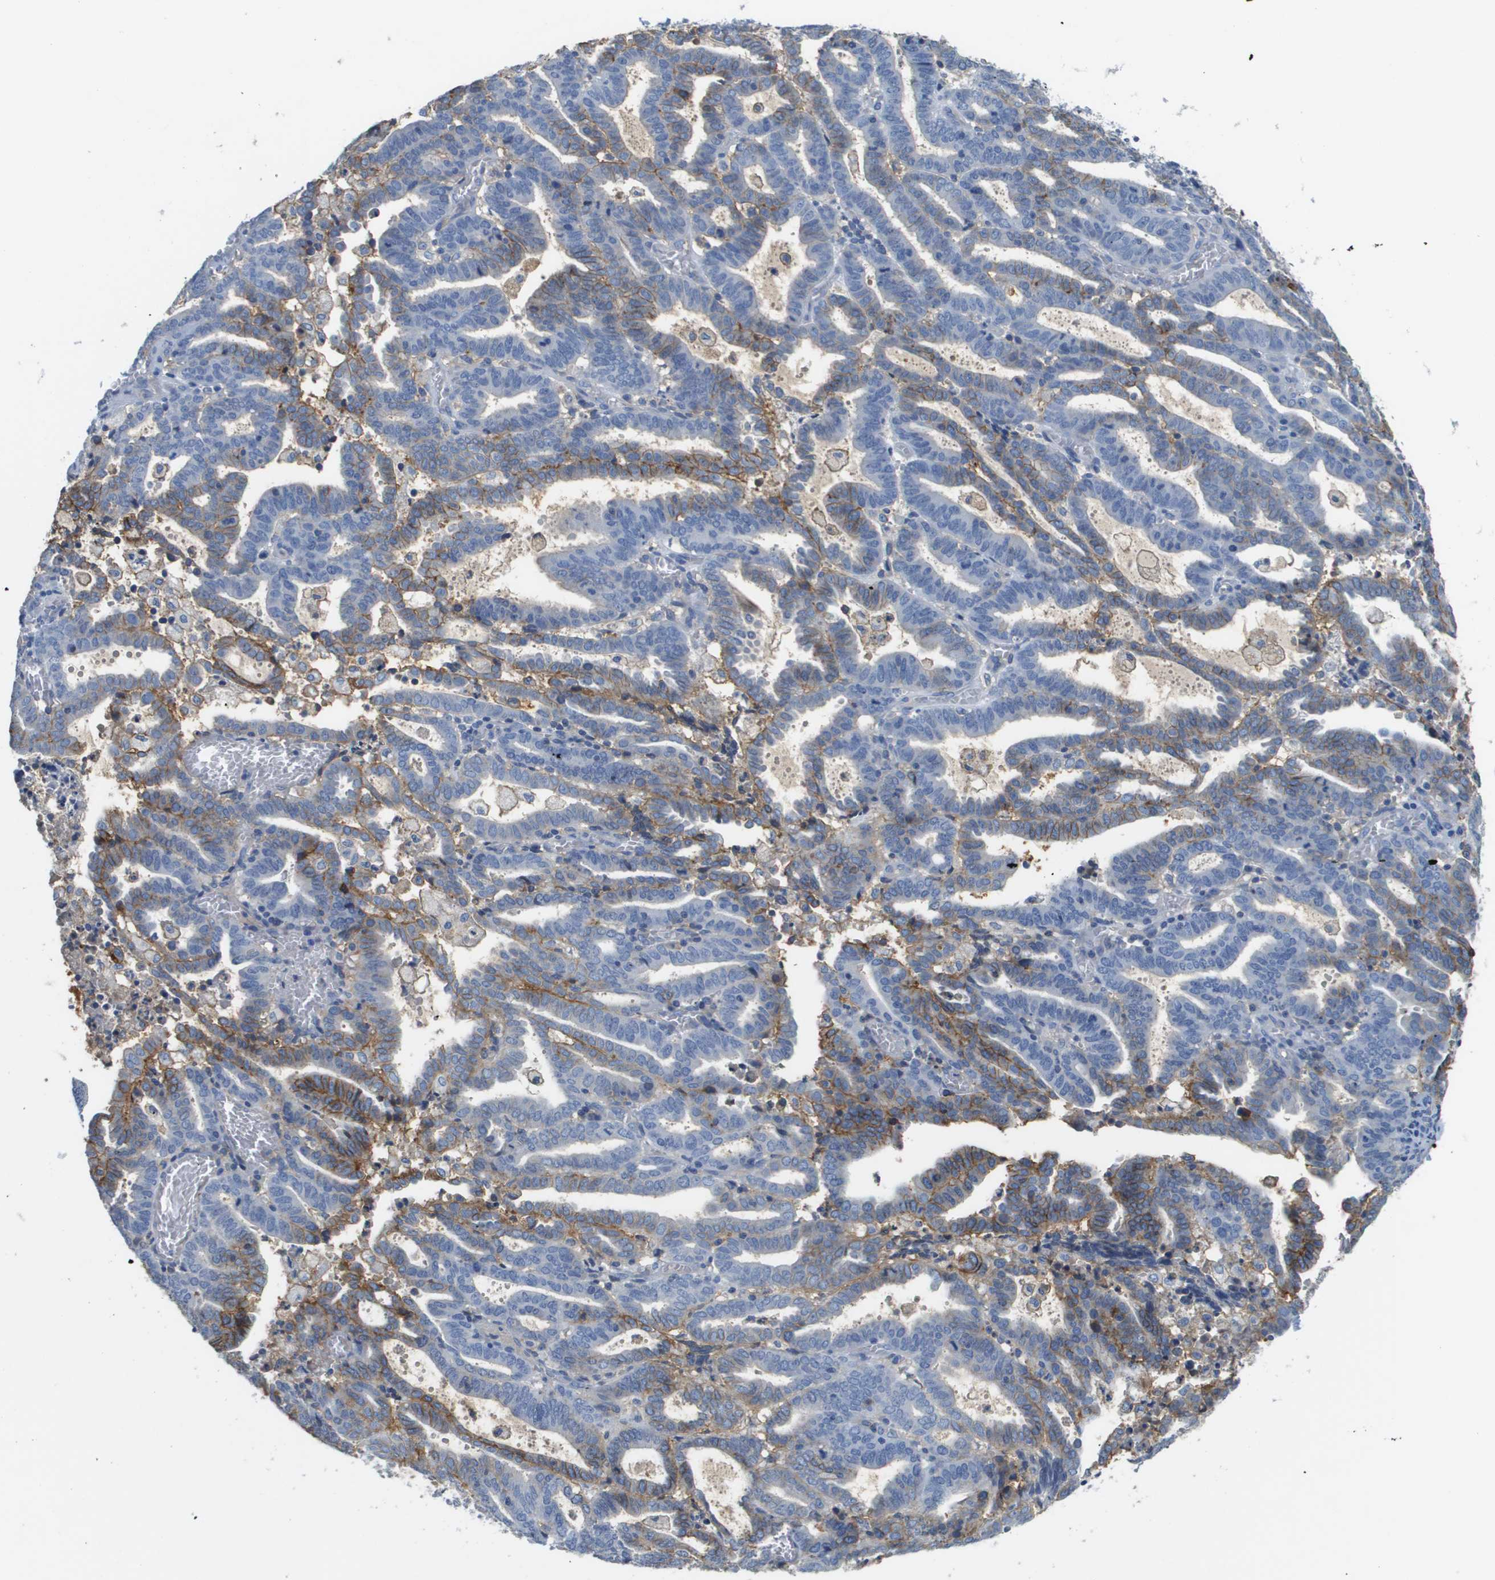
{"staining": {"intensity": "moderate", "quantity": "25%-75%", "location": "cytoplasmic/membranous"}, "tissue": "endometrial cancer", "cell_type": "Tumor cells", "image_type": "cancer", "snomed": [{"axis": "morphology", "description": "Adenocarcinoma, NOS"}, {"axis": "topography", "description": "Uterus"}], "caption": "Human endometrial cancer stained with a brown dye demonstrates moderate cytoplasmic/membranous positive positivity in approximately 25%-75% of tumor cells.", "gene": "SLC16A3", "patient": {"sex": "female", "age": 83}}